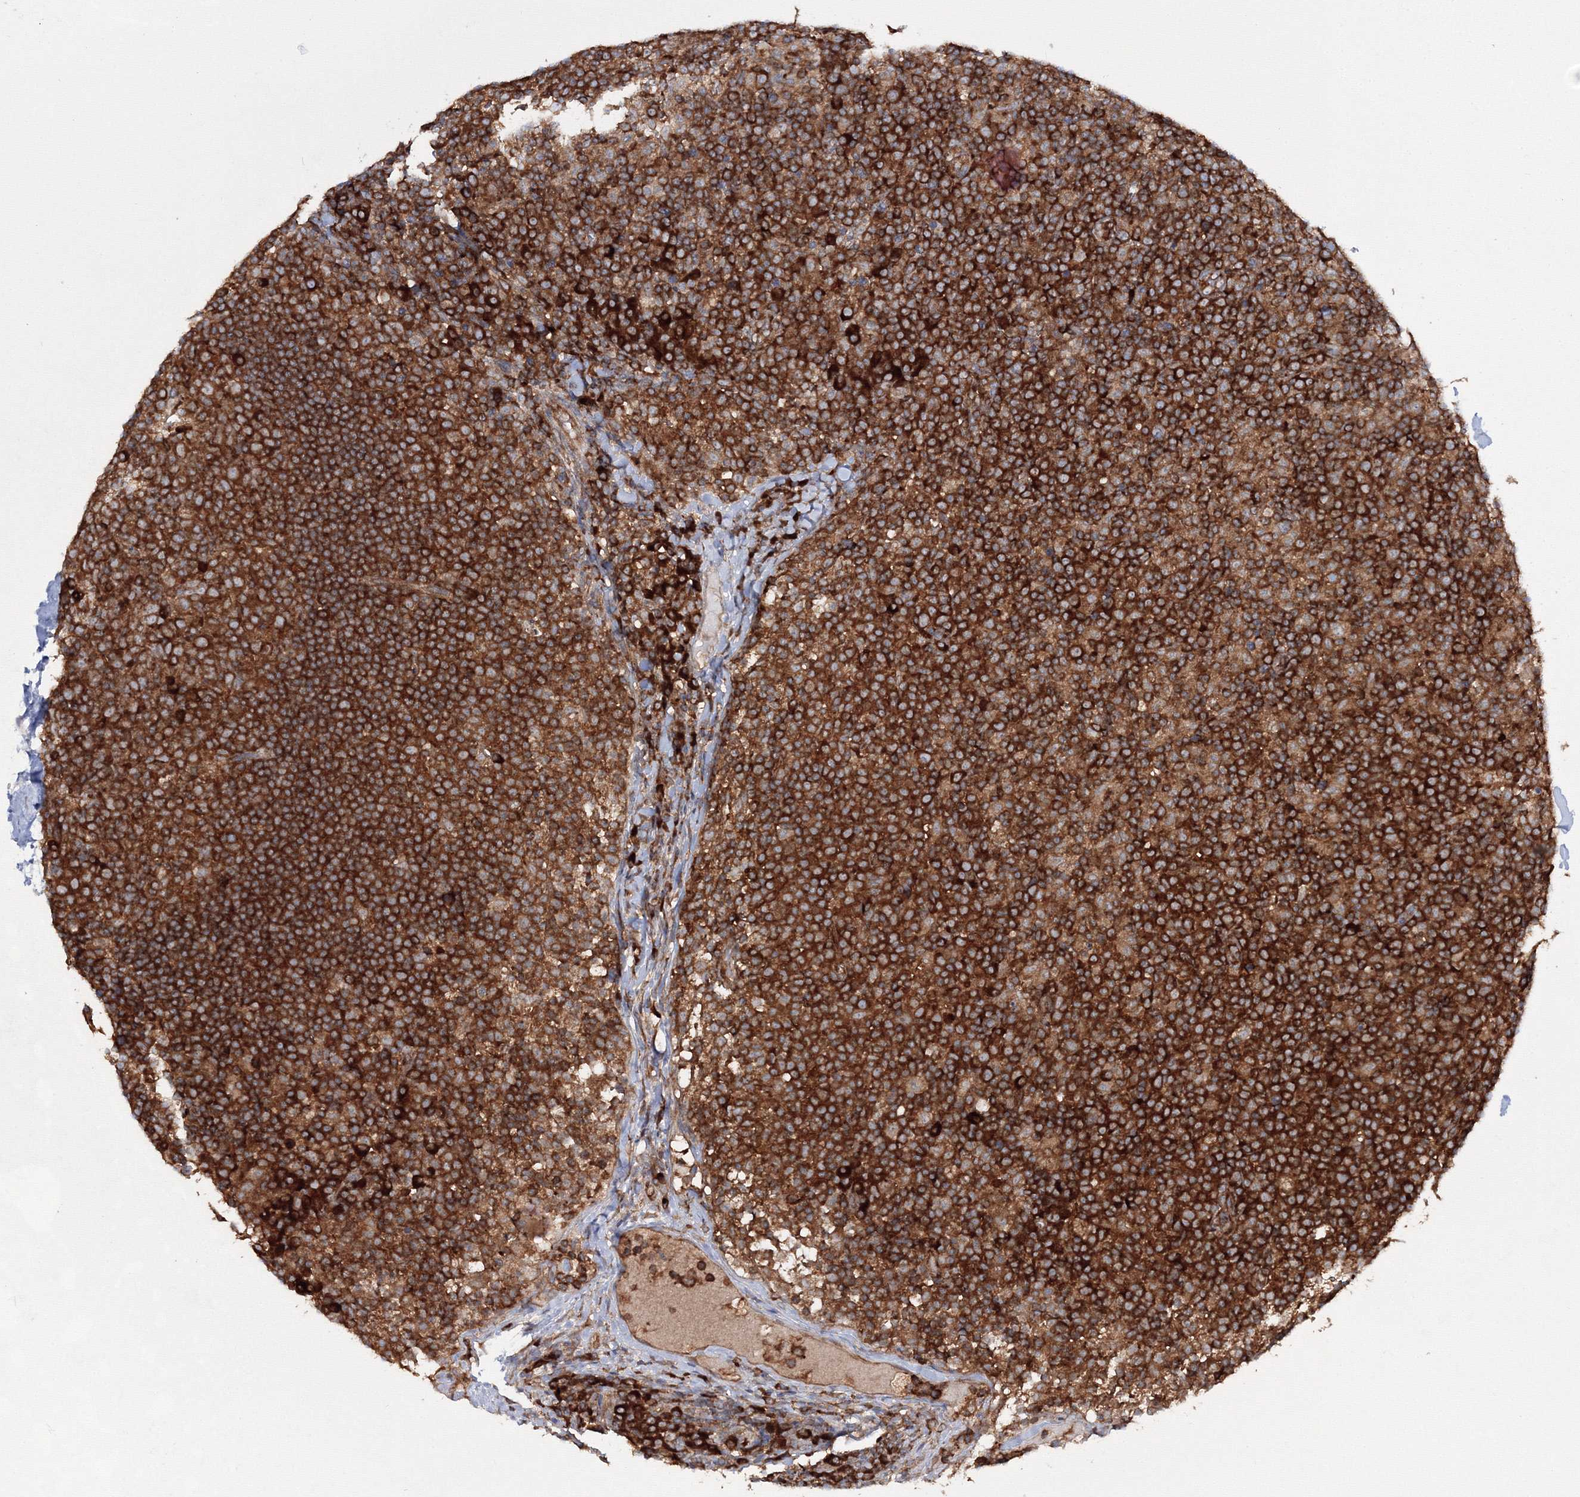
{"staining": {"intensity": "strong", "quantity": ">75%", "location": "cytoplasmic/membranous"}, "tissue": "lymph node", "cell_type": "Germinal center cells", "image_type": "normal", "snomed": [{"axis": "morphology", "description": "Normal tissue, NOS"}, {"axis": "morphology", "description": "Inflammation, NOS"}, {"axis": "topography", "description": "Lymph node"}], "caption": "Protein analysis of benign lymph node exhibits strong cytoplasmic/membranous positivity in approximately >75% of germinal center cells.", "gene": "HARS1", "patient": {"sex": "male", "age": 55}}